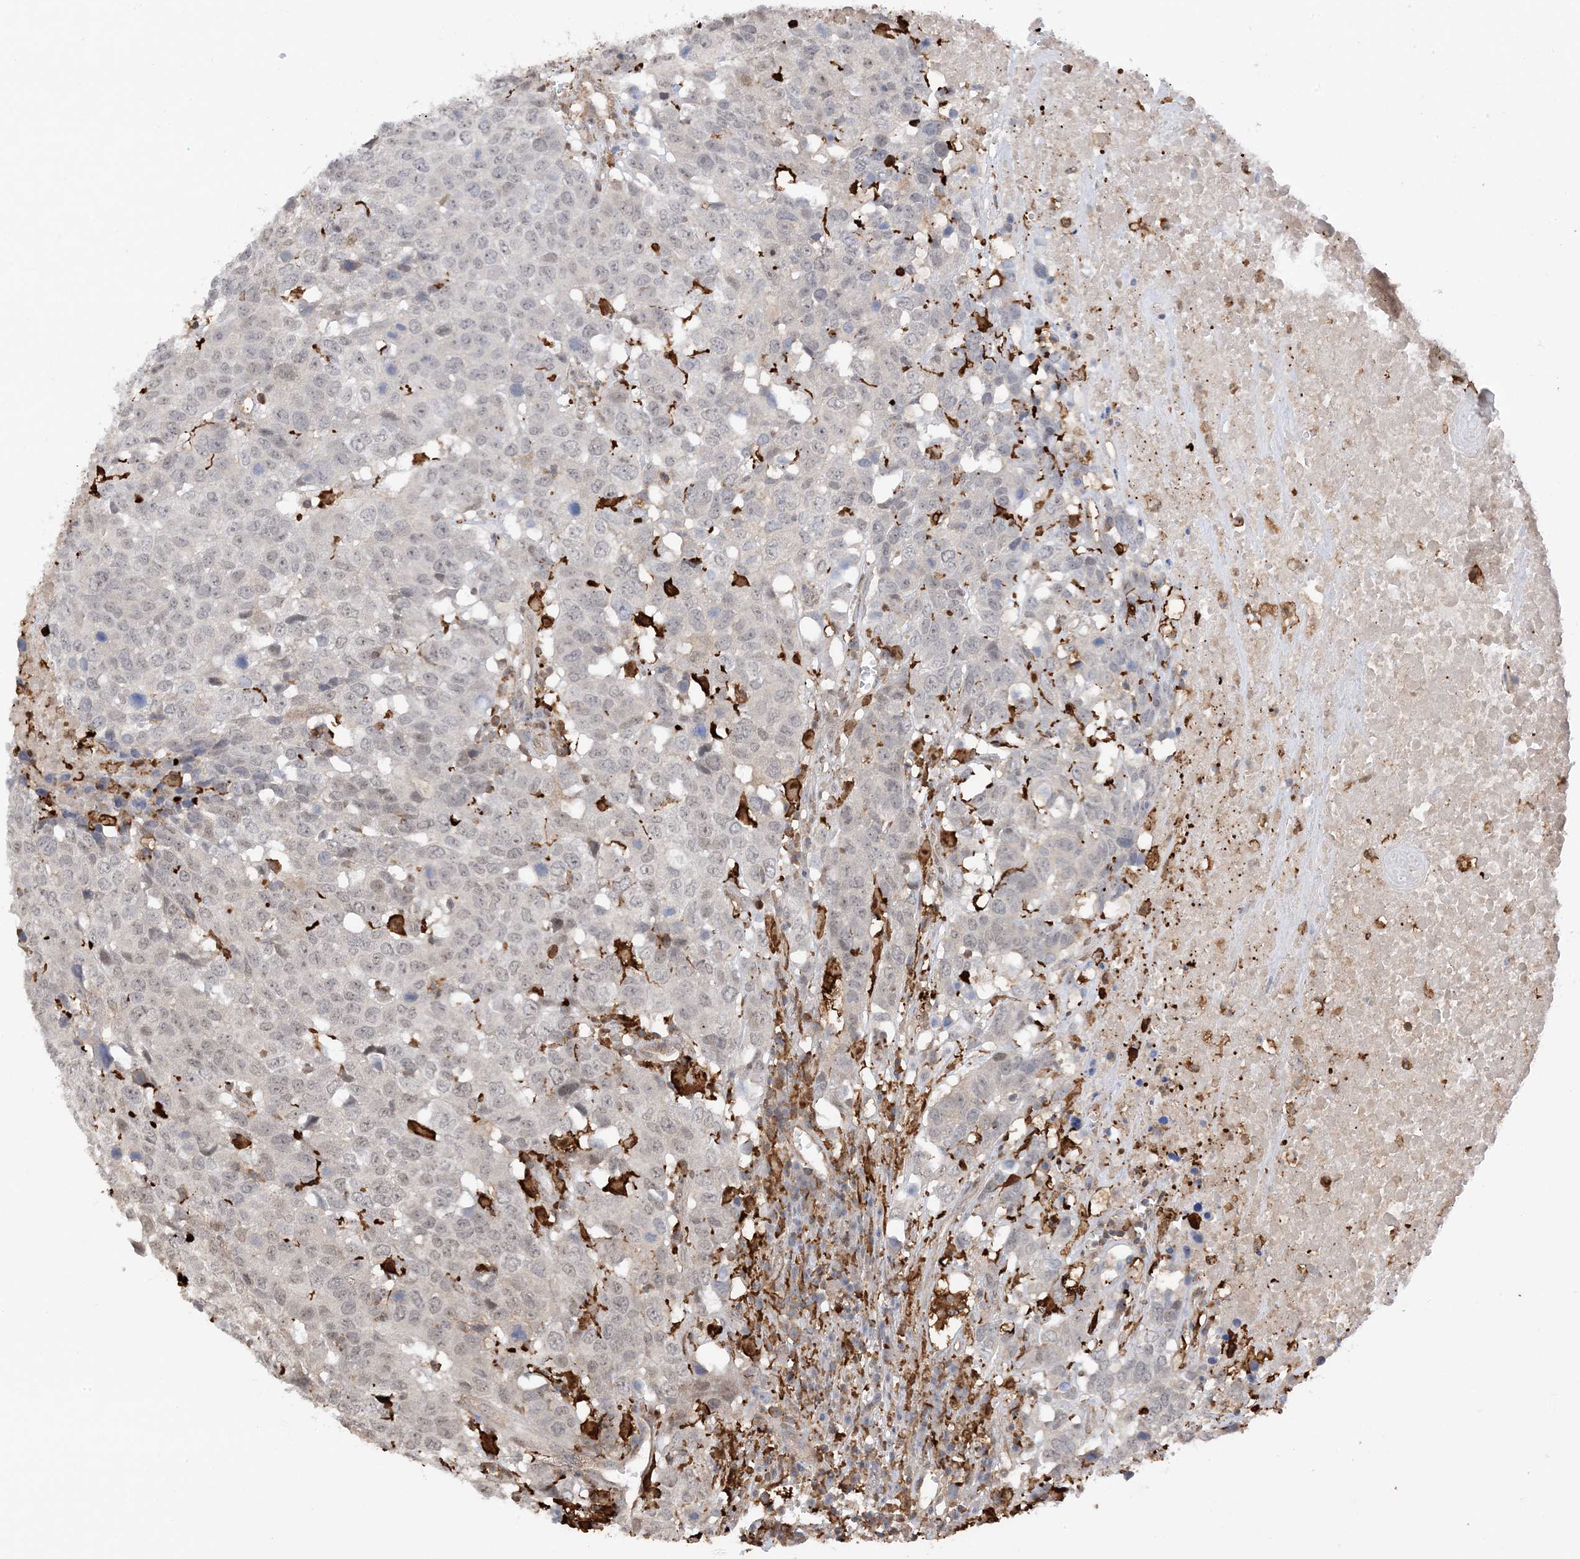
{"staining": {"intensity": "negative", "quantity": "none", "location": "none"}, "tissue": "head and neck cancer", "cell_type": "Tumor cells", "image_type": "cancer", "snomed": [{"axis": "morphology", "description": "Squamous cell carcinoma, NOS"}, {"axis": "topography", "description": "Head-Neck"}], "caption": "Head and neck cancer was stained to show a protein in brown. There is no significant positivity in tumor cells.", "gene": "PHACTR2", "patient": {"sex": "male", "age": 66}}